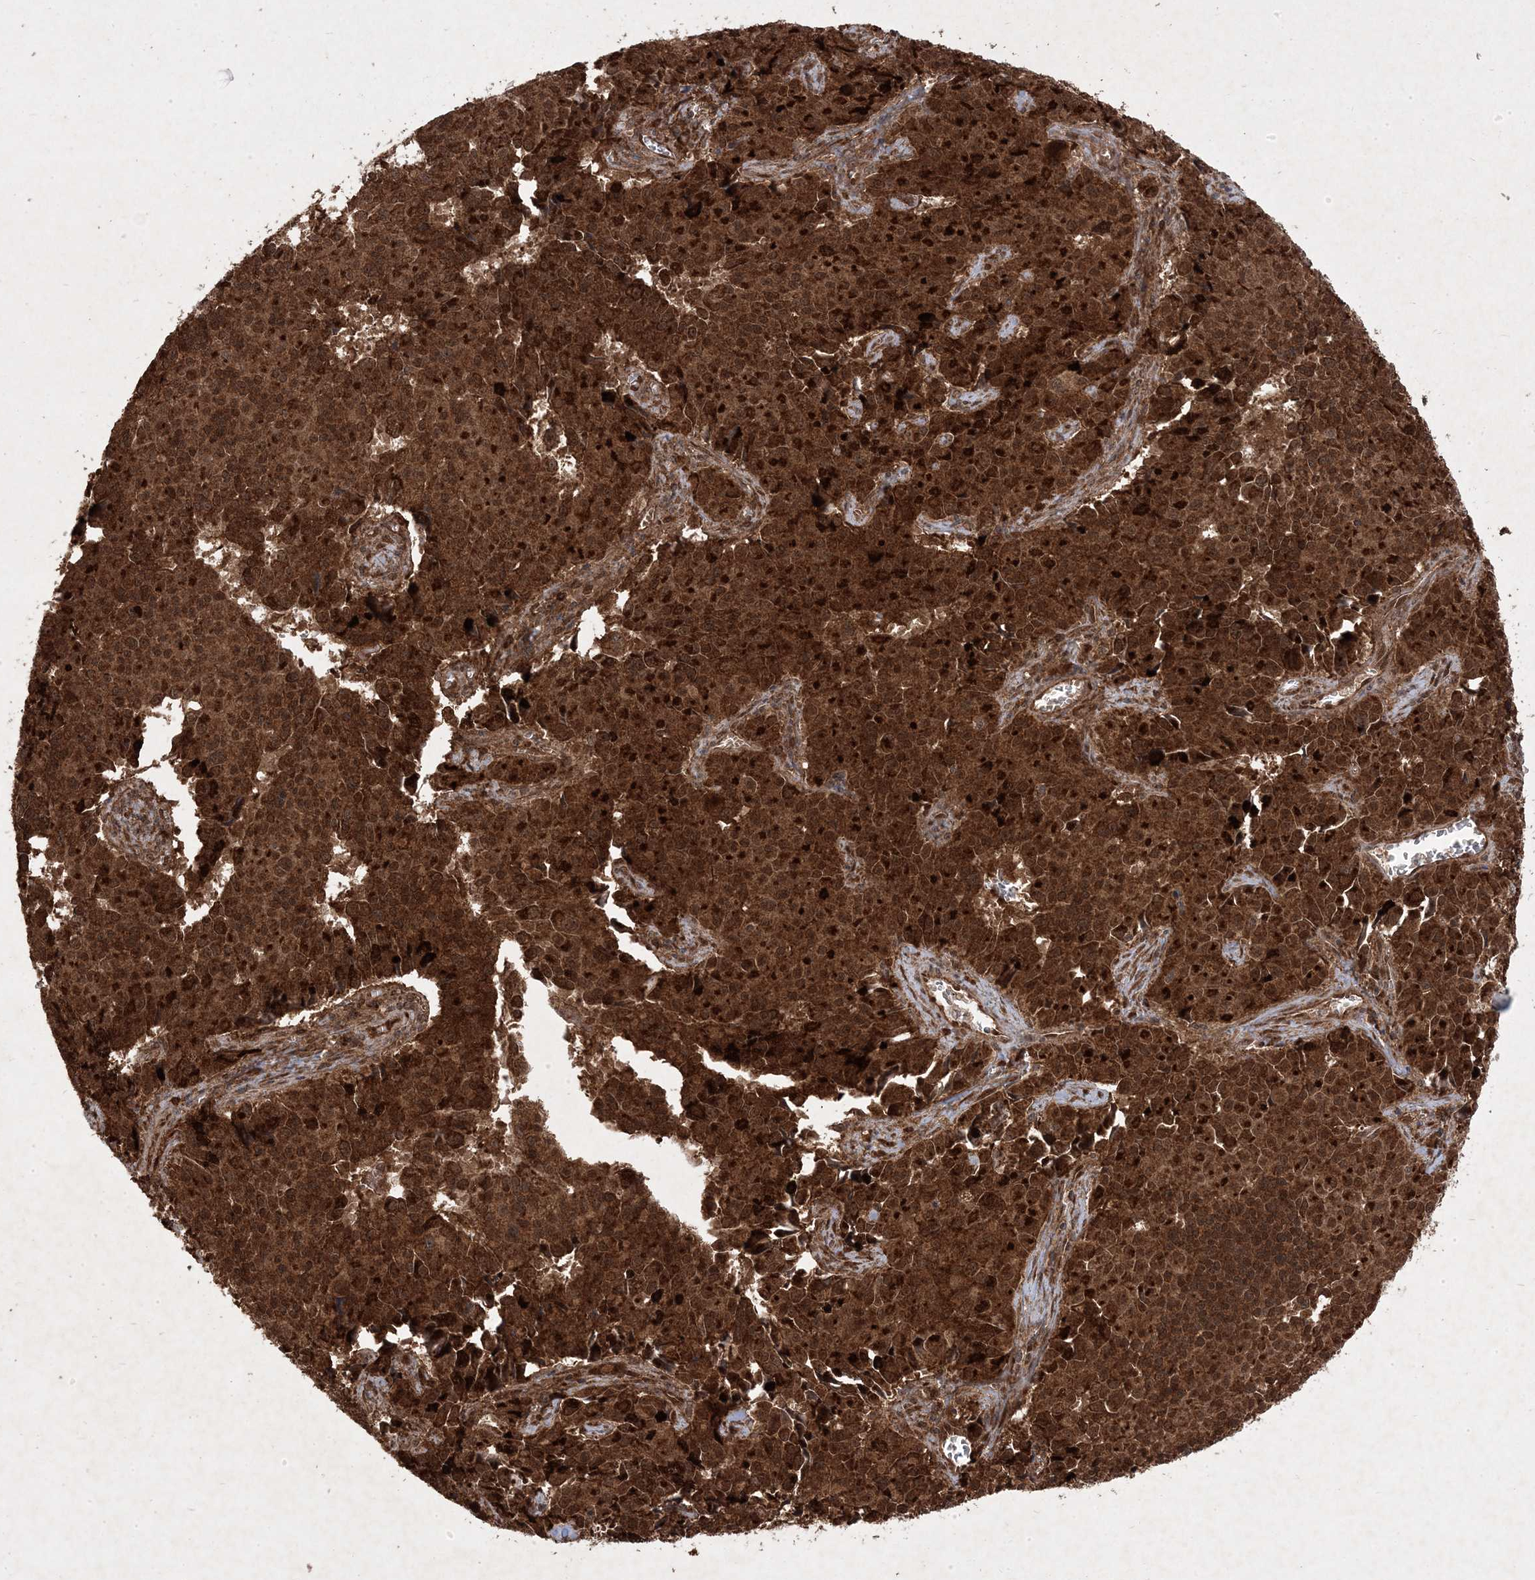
{"staining": {"intensity": "strong", "quantity": ">75%", "location": "cytoplasmic/membranous,nuclear"}, "tissue": "pancreatic cancer", "cell_type": "Tumor cells", "image_type": "cancer", "snomed": [{"axis": "morphology", "description": "Adenocarcinoma, NOS"}, {"axis": "topography", "description": "Pancreas"}], "caption": "Adenocarcinoma (pancreatic) stained for a protein shows strong cytoplasmic/membranous and nuclear positivity in tumor cells. (IHC, brightfield microscopy, high magnification).", "gene": "PLEKHM2", "patient": {"sex": "male", "age": 65}}